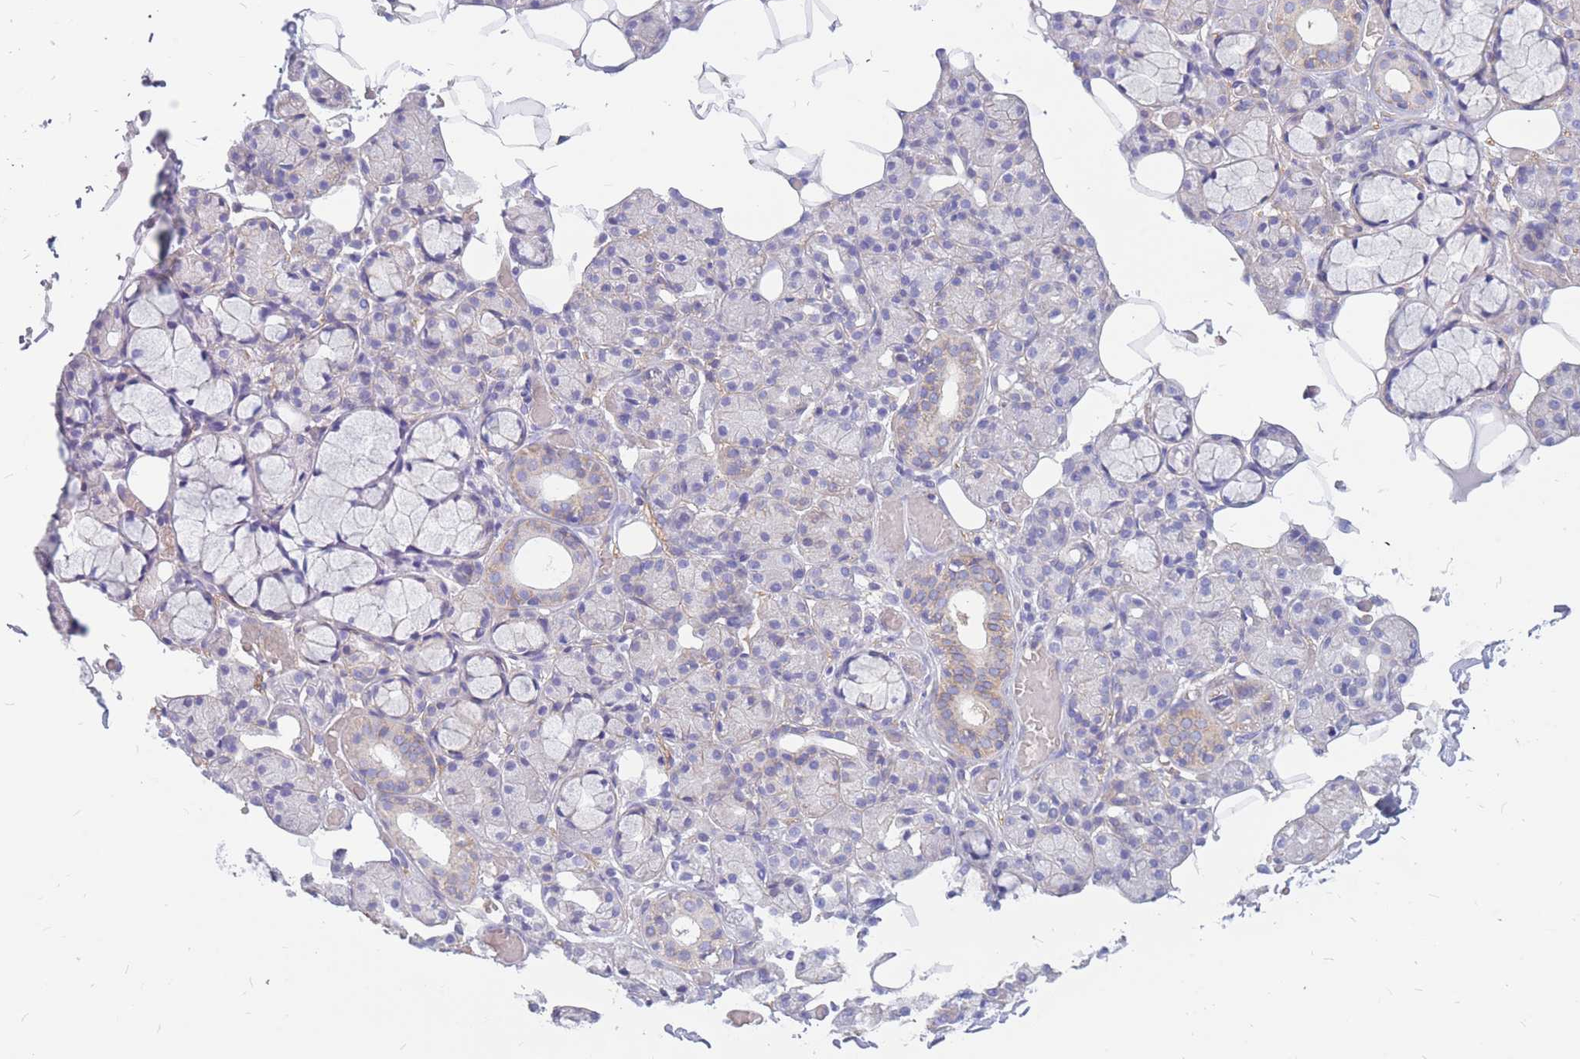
{"staining": {"intensity": "moderate", "quantity": "<25%", "location": "cytoplasmic/membranous"}, "tissue": "salivary gland", "cell_type": "Glandular cells", "image_type": "normal", "snomed": [{"axis": "morphology", "description": "Normal tissue, NOS"}, {"axis": "topography", "description": "Salivary gland"}], "caption": "Moderate cytoplasmic/membranous staining for a protein is seen in approximately <25% of glandular cells of benign salivary gland using immunohistochemistry (IHC).", "gene": "ADD2", "patient": {"sex": "male", "age": 63}}